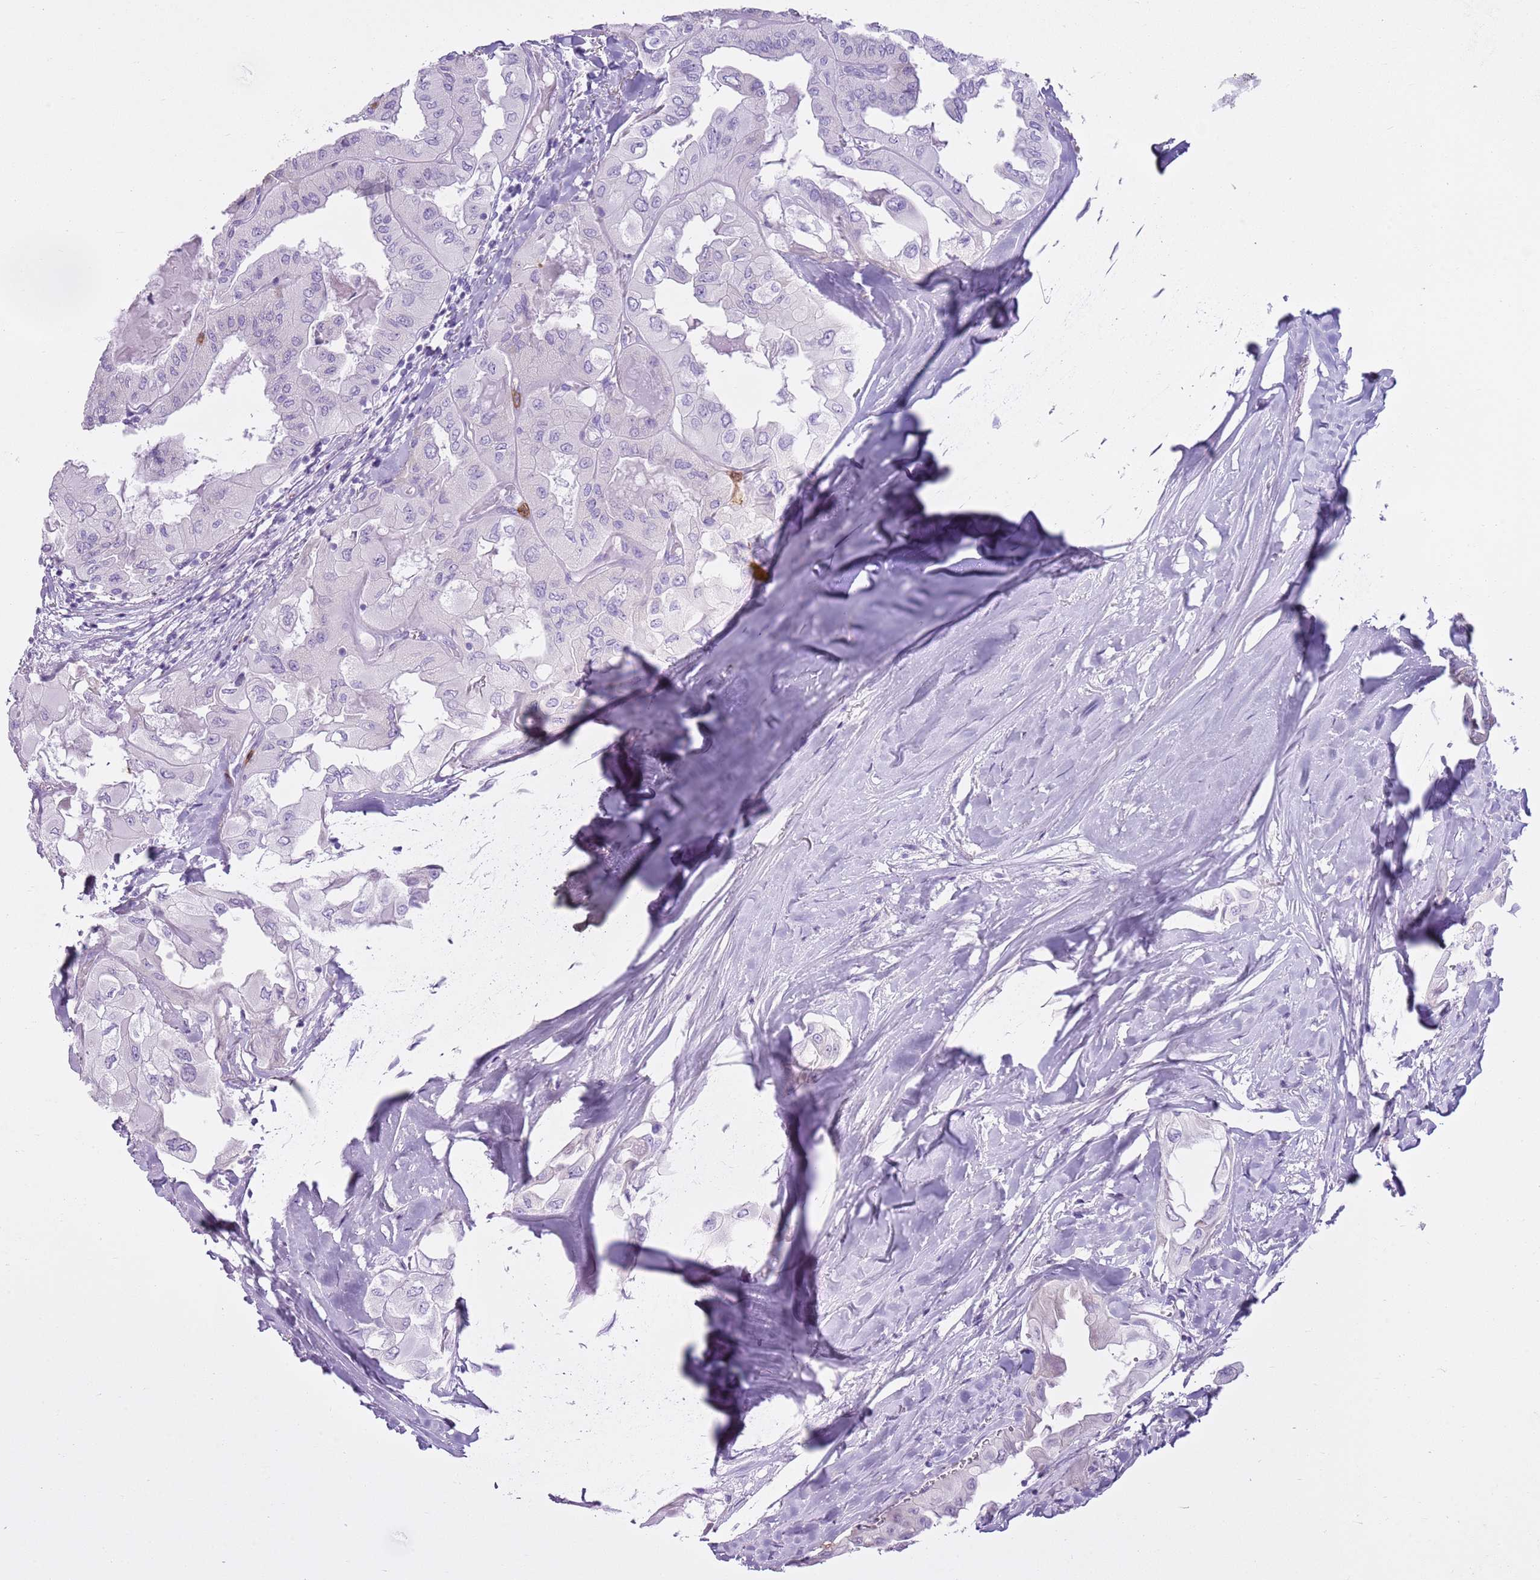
{"staining": {"intensity": "negative", "quantity": "none", "location": "none"}, "tissue": "thyroid cancer", "cell_type": "Tumor cells", "image_type": "cancer", "snomed": [{"axis": "morphology", "description": "Normal tissue, NOS"}, {"axis": "morphology", "description": "Papillary adenocarcinoma, NOS"}, {"axis": "topography", "description": "Thyroid gland"}], "caption": "Immunohistochemistry photomicrograph of neoplastic tissue: thyroid cancer stained with DAB shows no significant protein expression in tumor cells.", "gene": "CD177", "patient": {"sex": "female", "age": 59}}